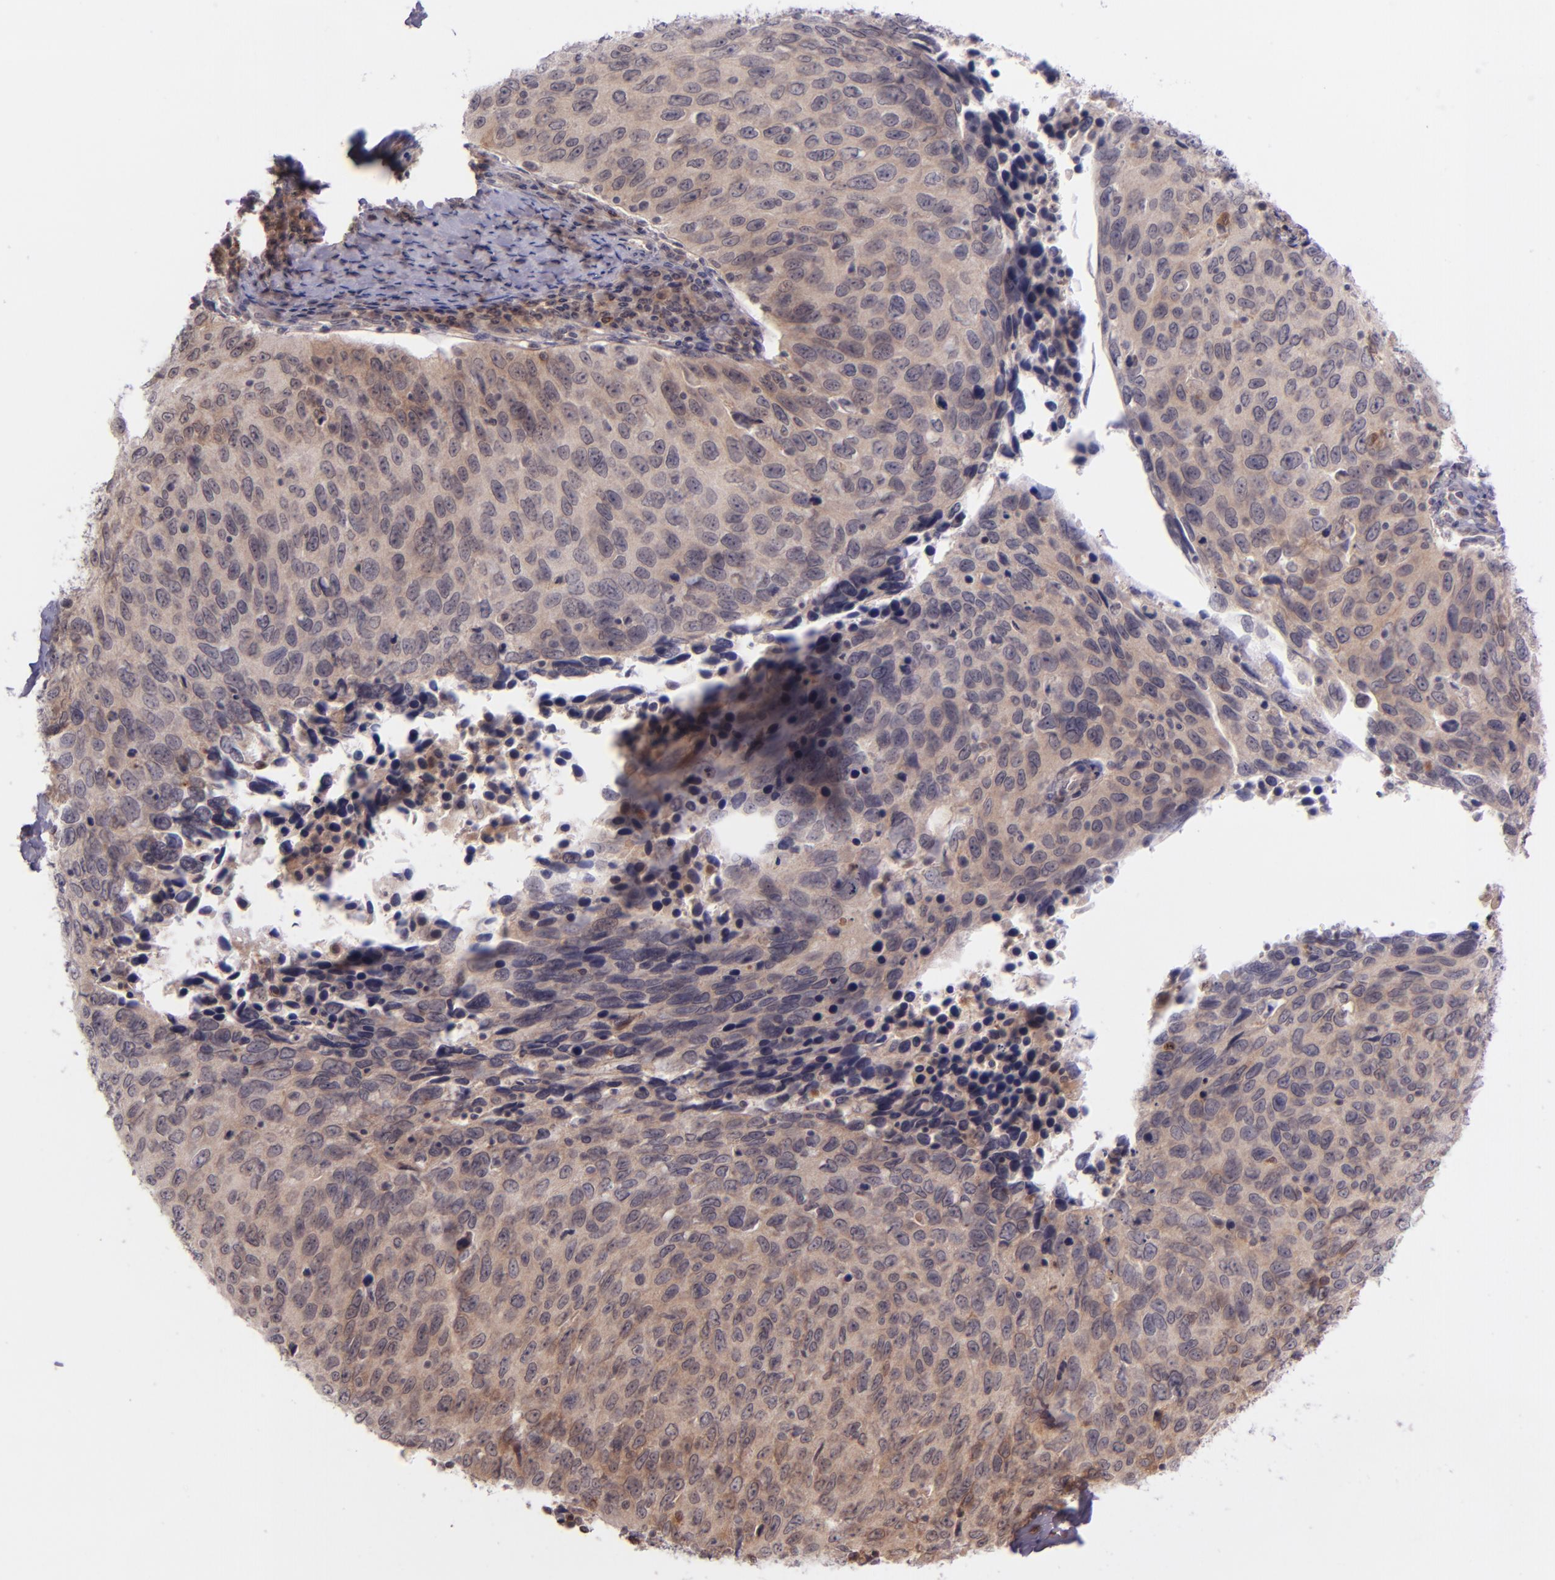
{"staining": {"intensity": "weak", "quantity": "25%-75%", "location": "cytoplasmic/membranous"}, "tissue": "cervical cancer", "cell_type": "Tumor cells", "image_type": "cancer", "snomed": [{"axis": "morphology", "description": "Squamous cell carcinoma, NOS"}, {"axis": "topography", "description": "Cervix"}], "caption": "Cervical squamous cell carcinoma tissue shows weak cytoplasmic/membranous expression in approximately 25%-75% of tumor cells, visualized by immunohistochemistry.", "gene": "SELL", "patient": {"sex": "female", "age": 53}}